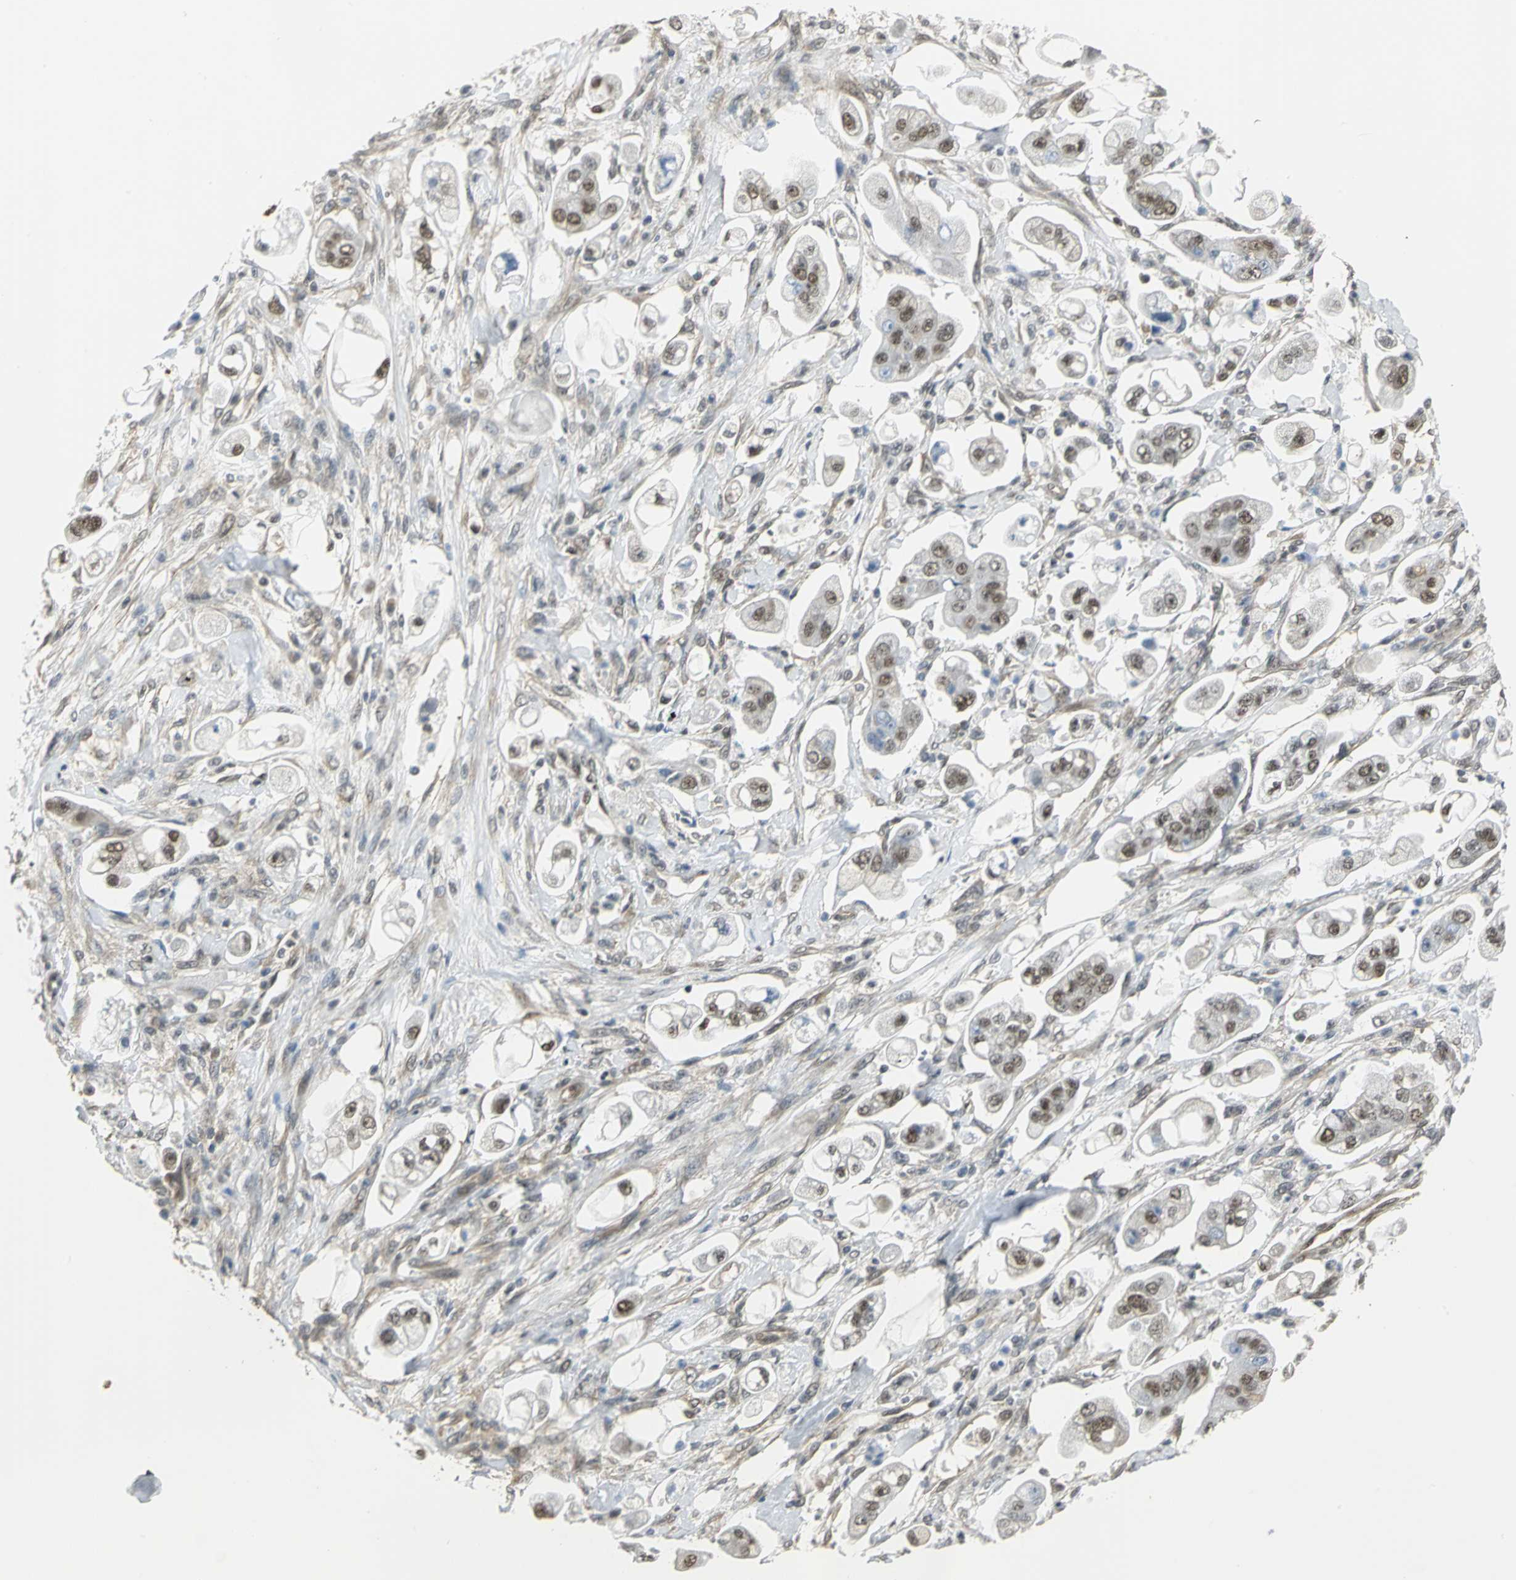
{"staining": {"intensity": "weak", "quantity": "25%-75%", "location": "cytoplasmic/membranous,nuclear"}, "tissue": "stomach cancer", "cell_type": "Tumor cells", "image_type": "cancer", "snomed": [{"axis": "morphology", "description": "Adenocarcinoma, NOS"}, {"axis": "topography", "description": "Stomach"}], "caption": "Immunohistochemistry (IHC) photomicrograph of neoplastic tissue: stomach cancer stained using IHC displays low levels of weak protein expression localized specifically in the cytoplasmic/membranous and nuclear of tumor cells, appearing as a cytoplasmic/membranous and nuclear brown color.", "gene": "DDX5", "patient": {"sex": "male", "age": 62}}